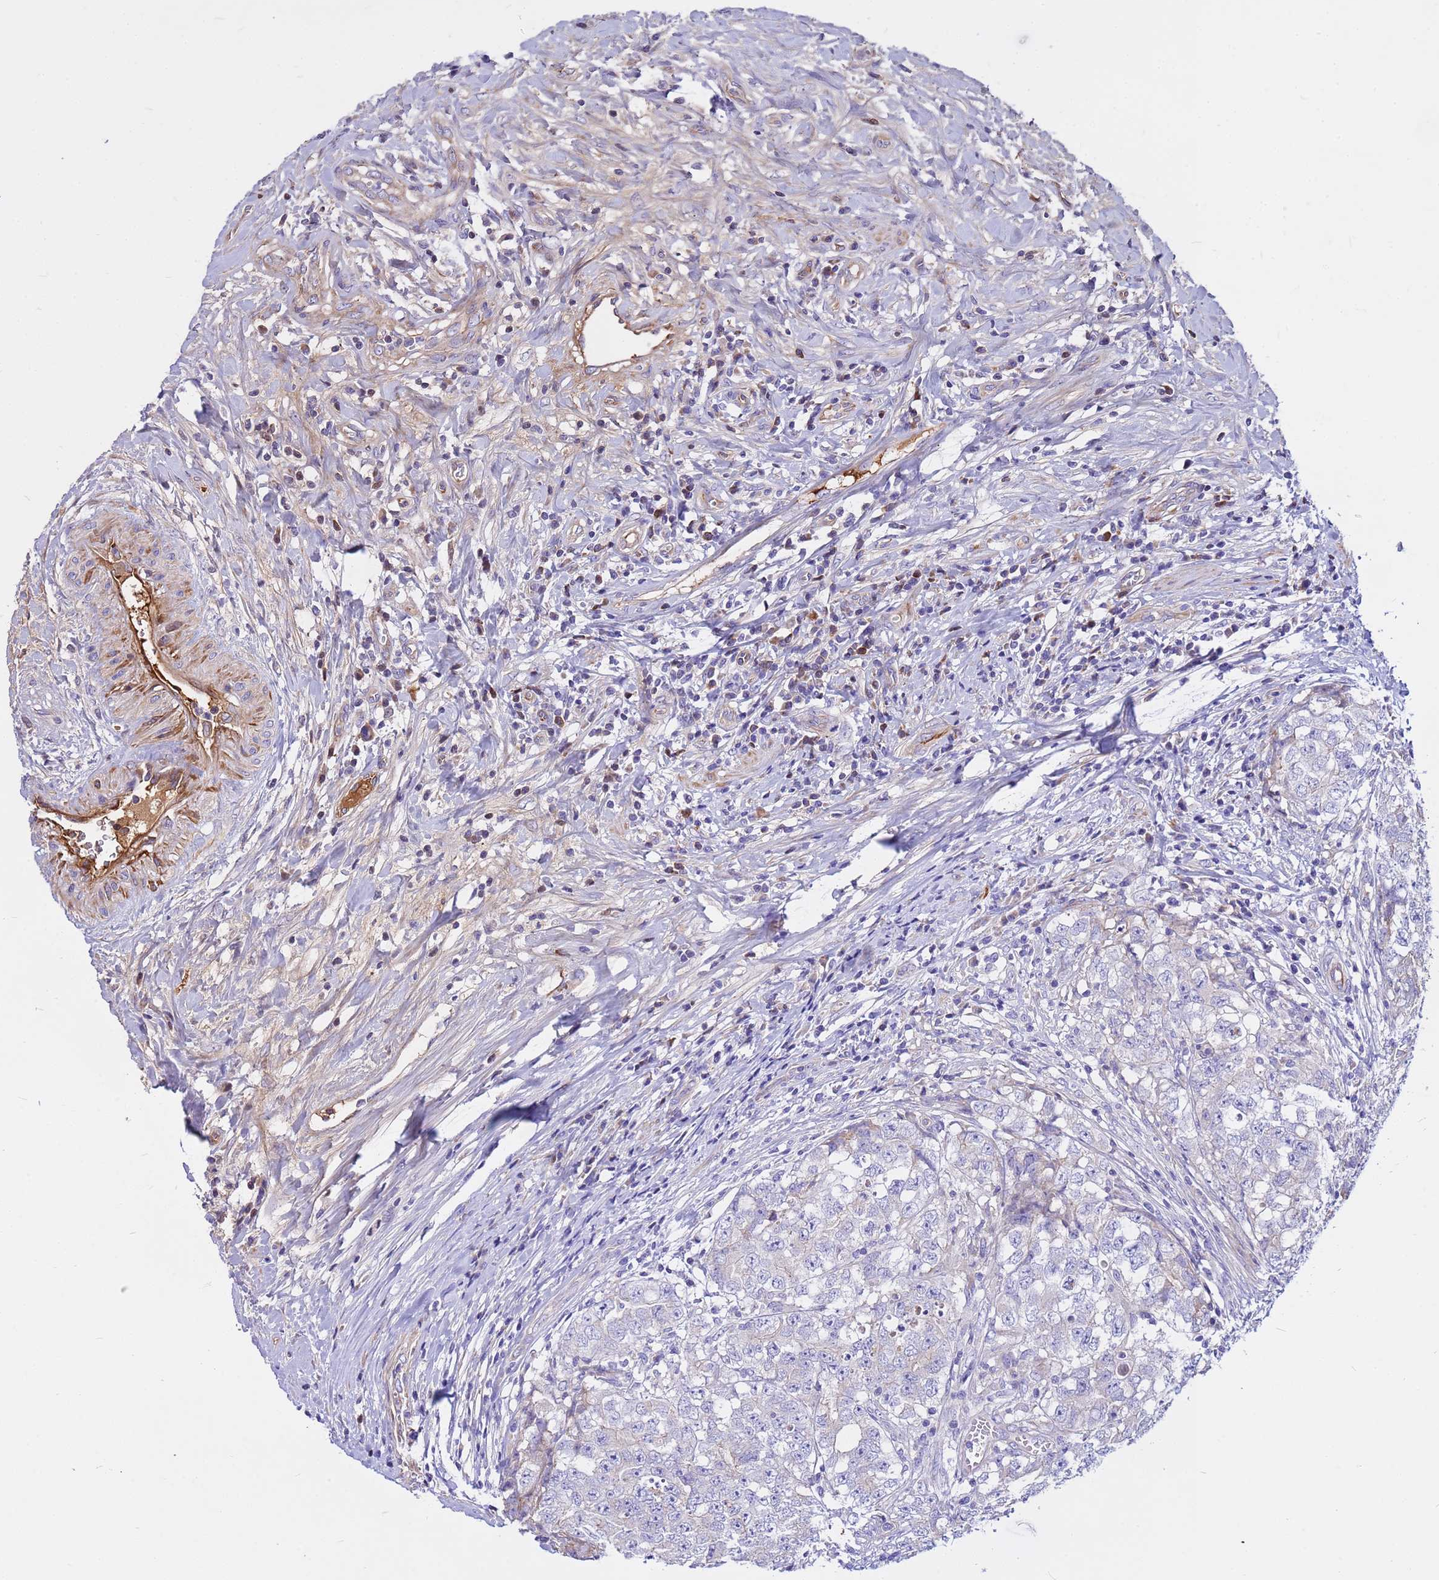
{"staining": {"intensity": "negative", "quantity": "none", "location": "none"}, "tissue": "testis cancer", "cell_type": "Tumor cells", "image_type": "cancer", "snomed": [{"axis": "morphology", "description": "Seminoma, NOS"}, {"axis": "morphology", "description": "Carcinoma, Embryonal, NOS"}, {"axis": "topography", "description": "Testis"}], "caption": "Immunohistochemistry (IHC) histopathology image of testis cancer (embryonal carcinoma) stained for a protein (brown), which reveals no expression in tumor cells.", "gene": "CRHBP", "patient": {"sex": "male", "age": 43}}